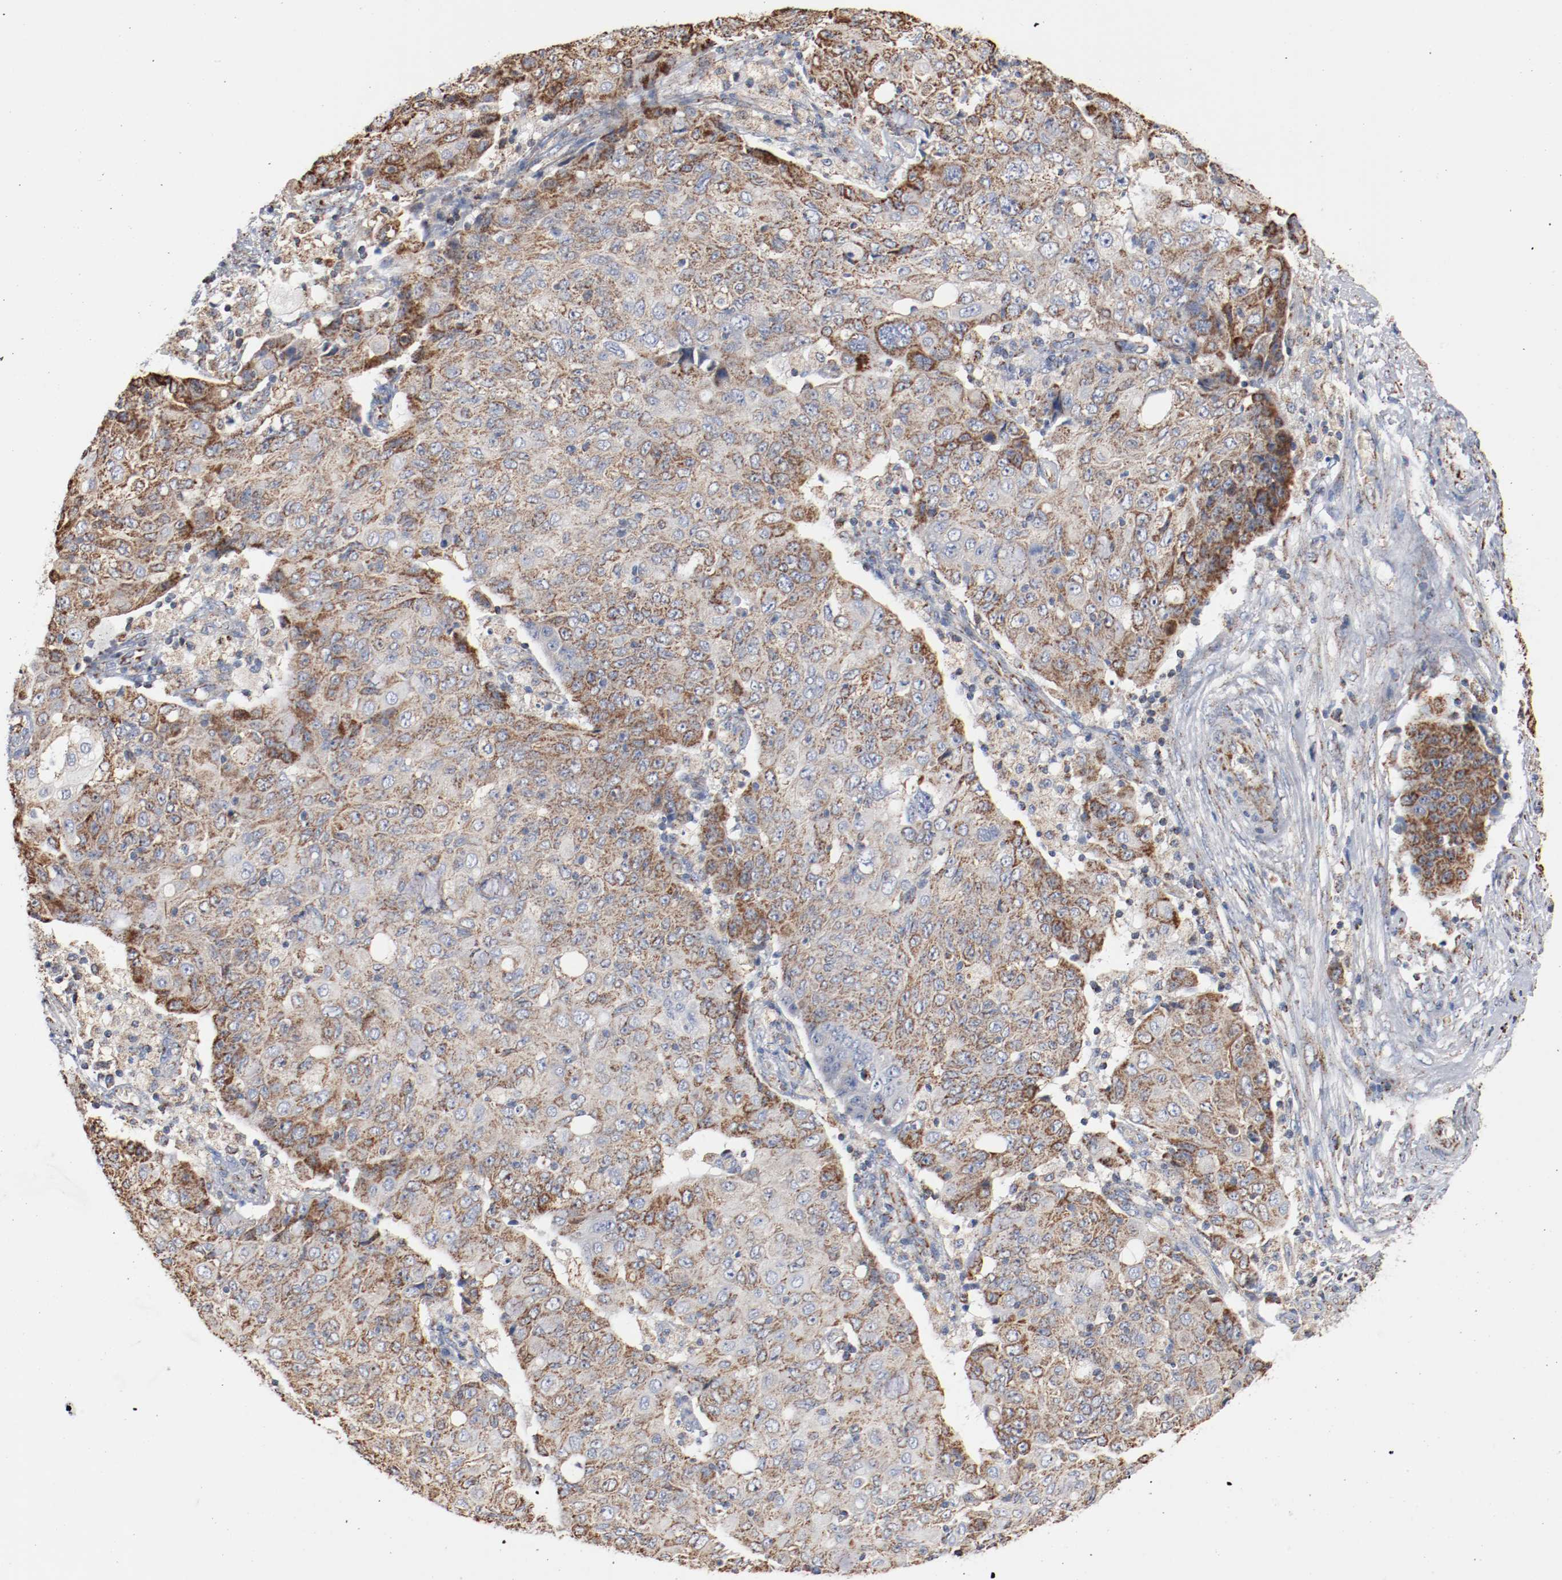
{"staining": {"intensity": "moderate", "quantity": ">75%", "location": "cytoplasmic/membranous"}, "tissue": "ovarian cancer", "cell_type": "Tumor cells", "image_type": "cancer", "snomed": [{"axis": "morphology", "description": "Carcinoma, endometroid"}, {"axis": "topography", "description": "Ovary"}], "caption": "Protein analysis of ovarian cancer tissue displays moderate cytoplasmic/membranous staining in approximately >75% of tumor cells.", "gene": "NDUFS4", "patient": {"sex": "female", "age": 42}}